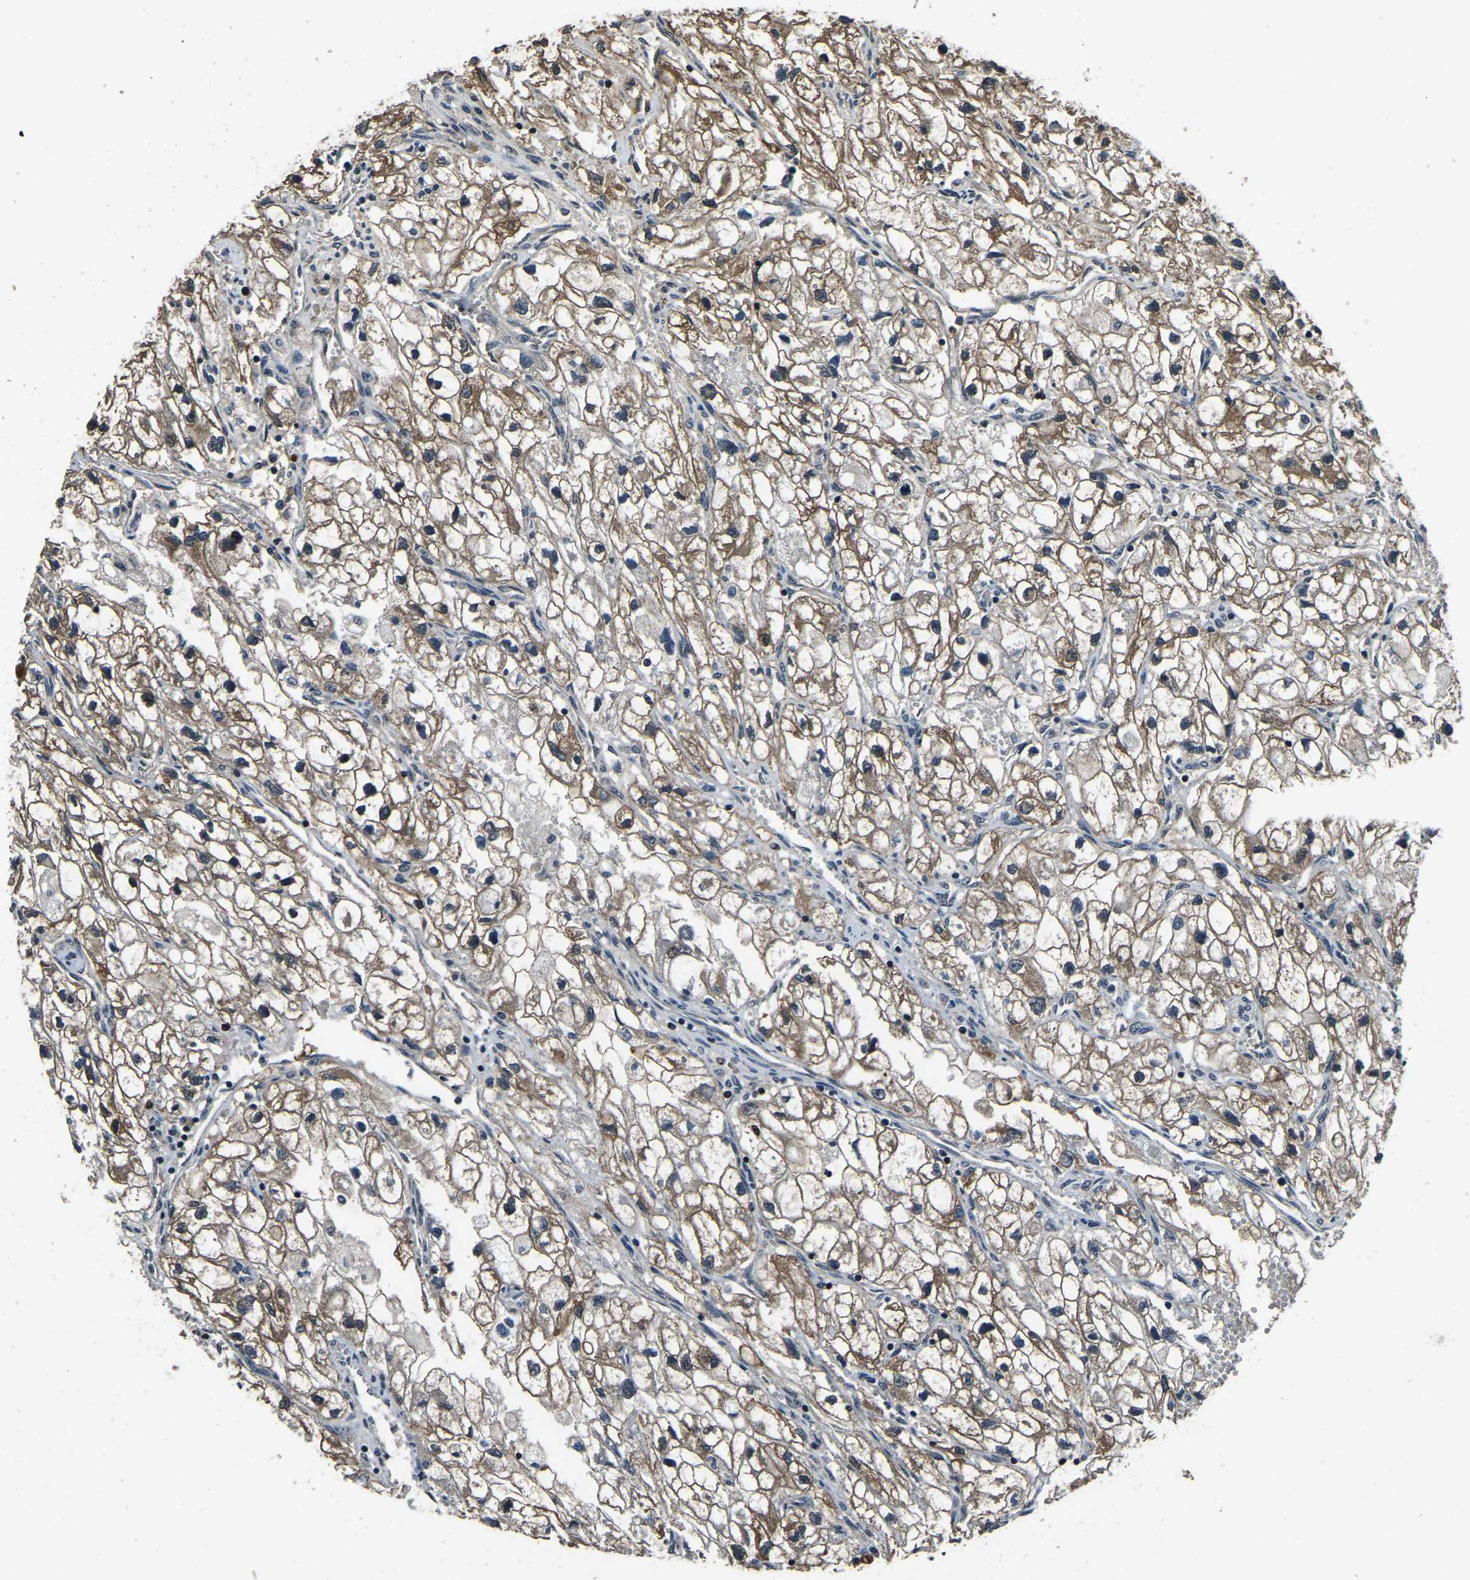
{"staining": {"intensity": "moderate", "quantity": ">75%", "location": "cytoplasmic/membranous"}, "tissue": "renal cancer", "cell_type": "Tumor cells", "image_type": "cancer", "snomed": [{"axis": "morphology", "description": "Adenocarcinoma, NOS"}, {"axis": "topography", "description": "Kidney"}], "caption": "Moderate cytoplasmic/membranous protein expression is seen in approximately >75% of tumor cells in adenocarcinoma (renal).", "gene": "ANKIB1", "patient": {"sex": "female", "age": 70}}